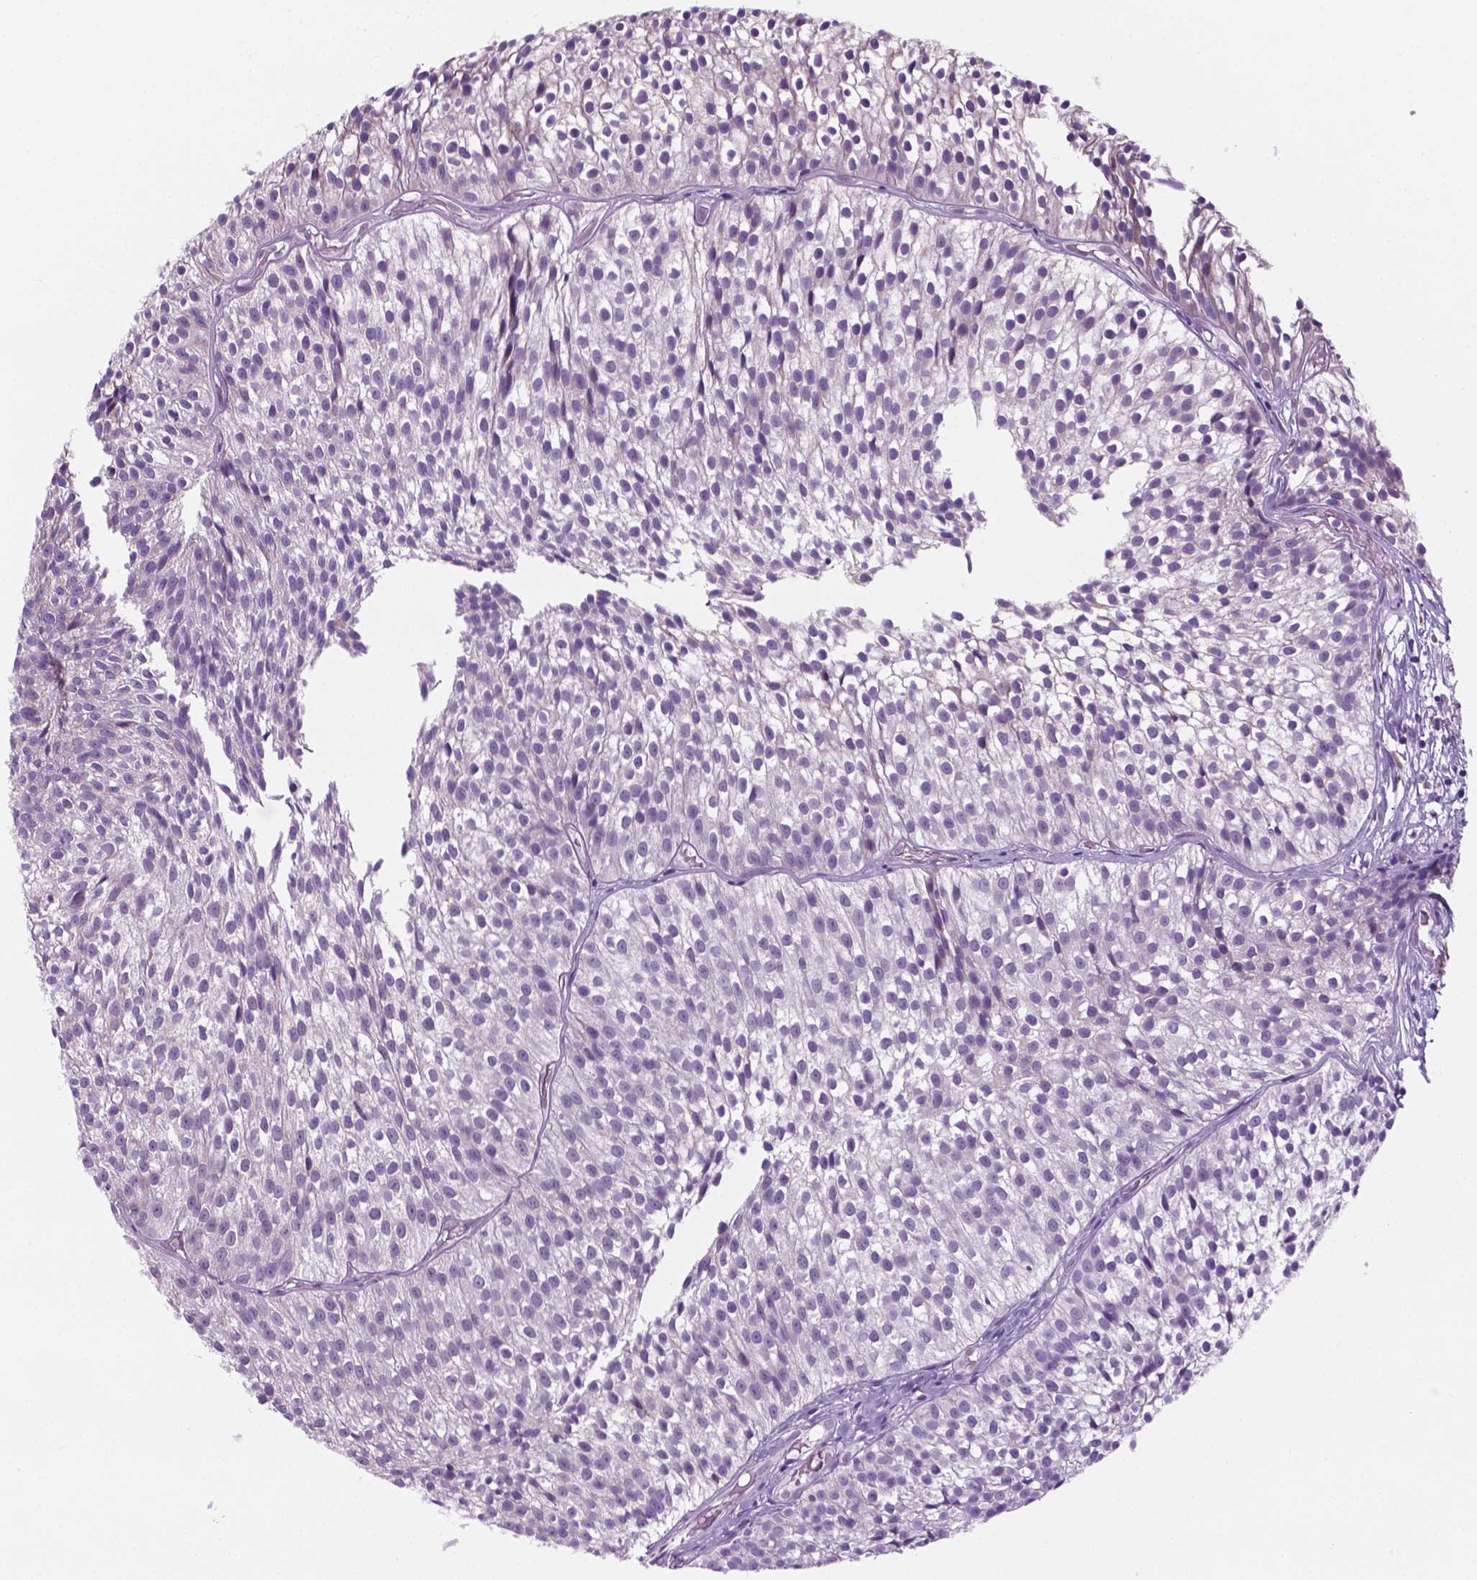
{"staining": {"intensity": "negative", "quantity": "none", "location": "none"}, "tissue": "urothelial cancer", "cell_type": "Tumor cells", "image_type": "cancer", "snomed": [{"axis": "morphology", "description": "Urothelial carcinoma, Low grade"}, {"axis": "topography", "description": "Urinary bladder"}], "caption": "The immunohistochemistry image has no significant staining in tumor cells of urothelial cancer tissue. The staining was performed using DAB to visualize the protein expression in brown, while the nuclei were stained in blue with hematoxylin (Magnification: 20x).", "gene": "C18orf21", "patient": {"sex": "male", "age": 63}}